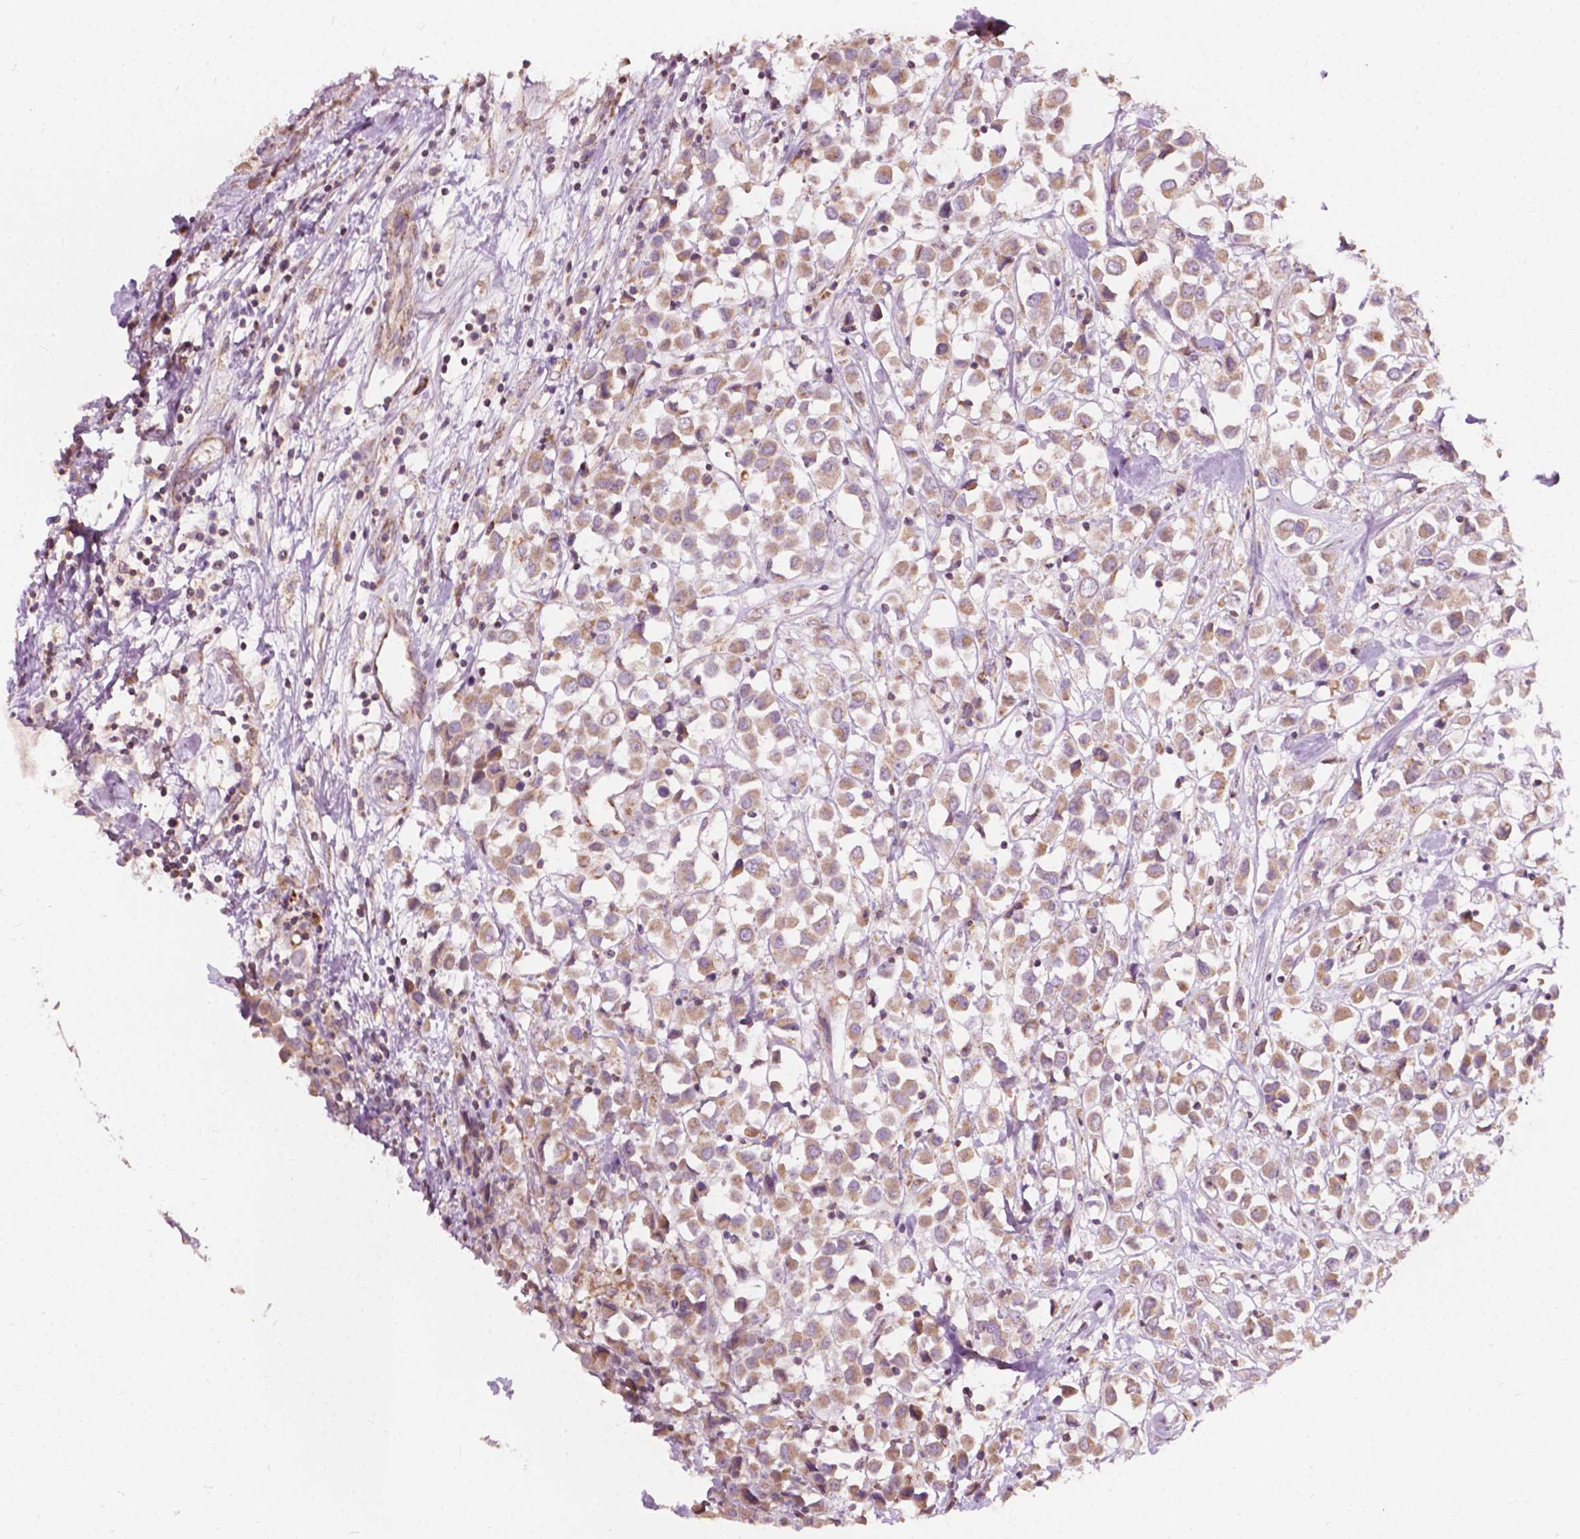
{"staining": {"intensity": "weak", "quantity": ">75%", "location": "cytoplasmic/membranous"}, "tissue": "breast cancer", "cell_type": "Tumor cells", "image_type": "cancer", "snomed": [{"axis": "morphology", "description": "Duct carcinoma"}, {"axis": "topography", "description": "Breast"}], "caption": "A high-resolution micrograph shows immunohistochemistry staining of infiltrating ductal carcinoma (breast), which shows weak cytoplasmic/membranous staining in about >75% of tumor cells. Using DAB (brown) and hematoxylin (blue) stains, captured at high magnification using brightfield microscopy.", "gene": "NDUFA10", "patient": {"sex": "female", "age": 61}}